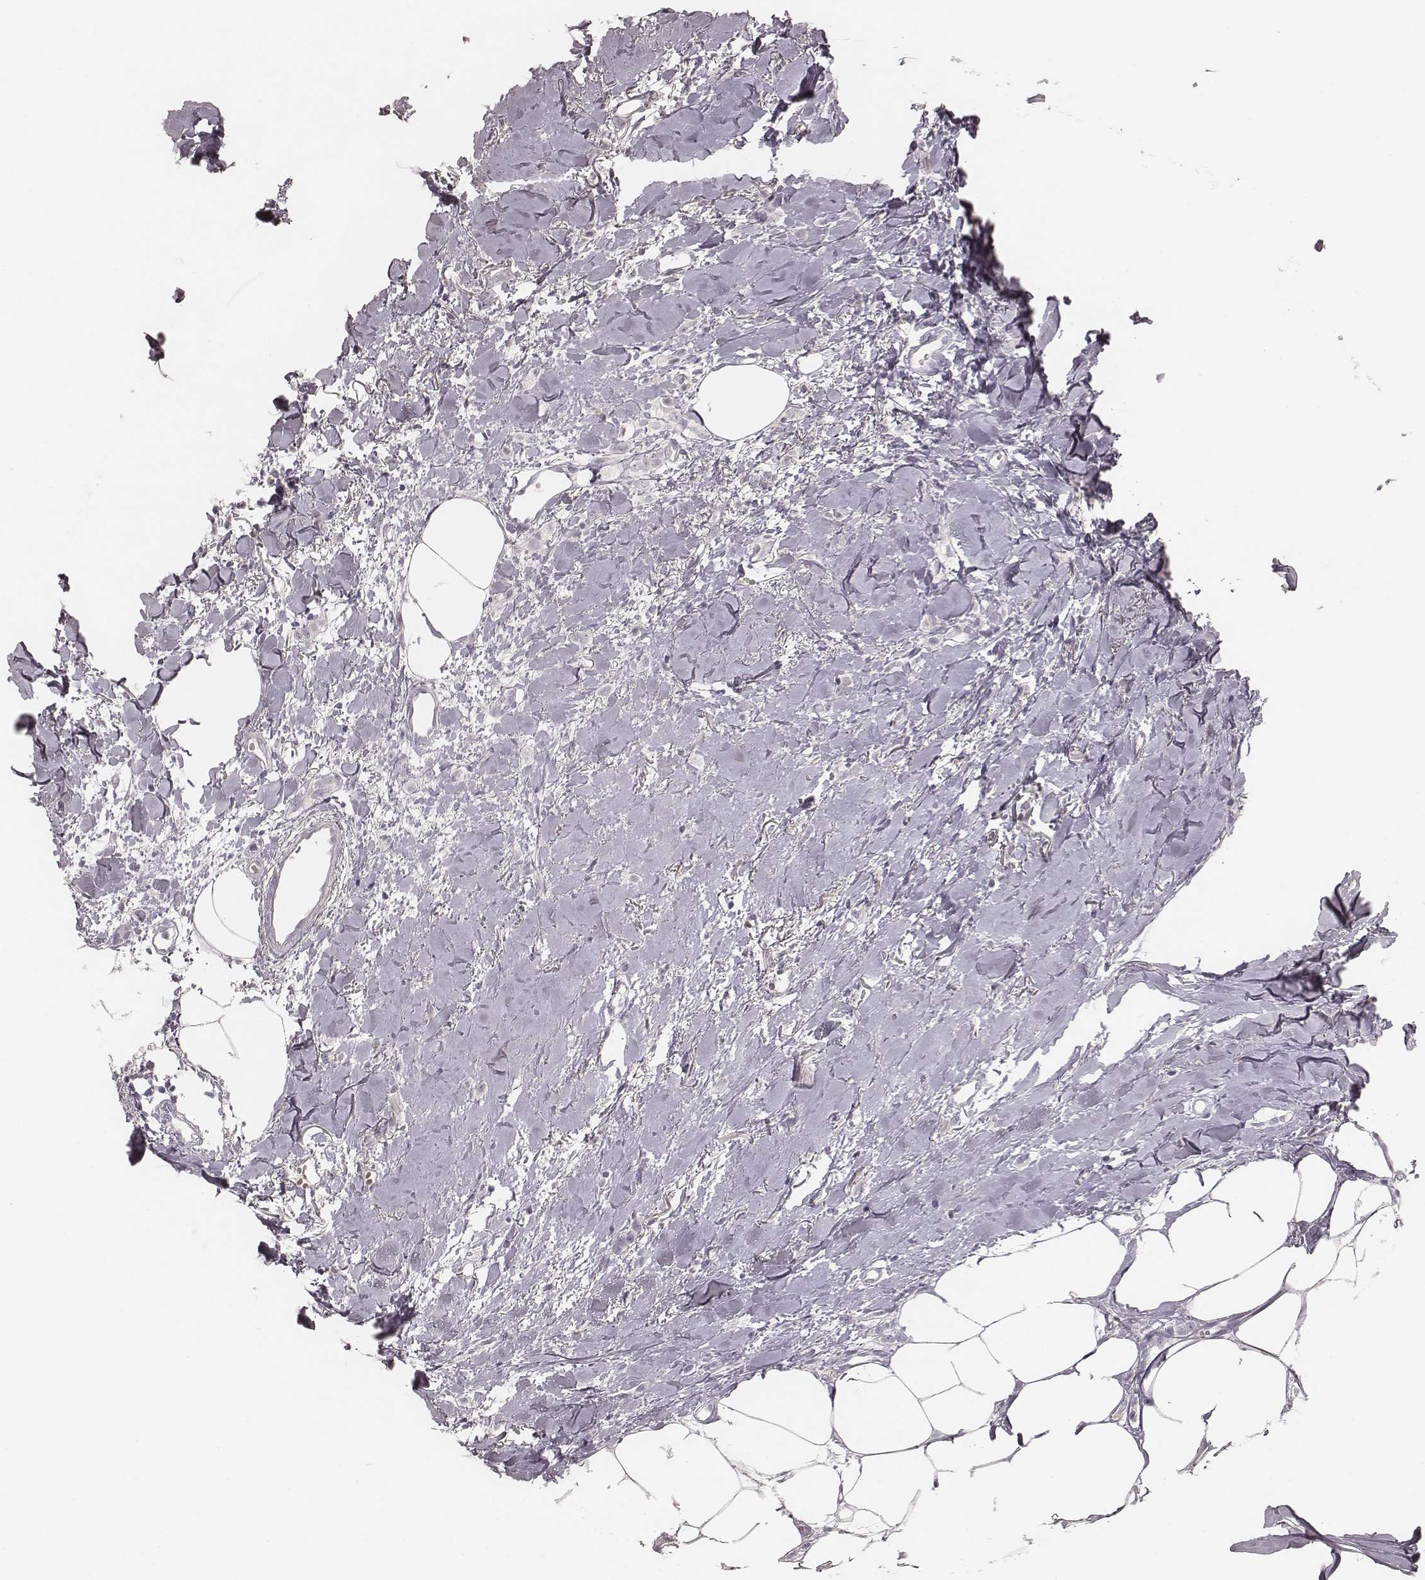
{"staining": {"intensity": "negative", "quantity": "none", "location": "none"}, "tissue": "breast cancer", "cell_type": "Tumor cells", "image_type": "cancer", "snomed": [{"axis": "morphology", "description": "Duct carcinoma"}, {"axis": "topography", "description": "Breast"}], "caption": "Histopathology image shows no significant protein positivity in tumor cells of breast cancer.", "gene": "SMIM24", "patient": {"sex": "female", "age": 85}}